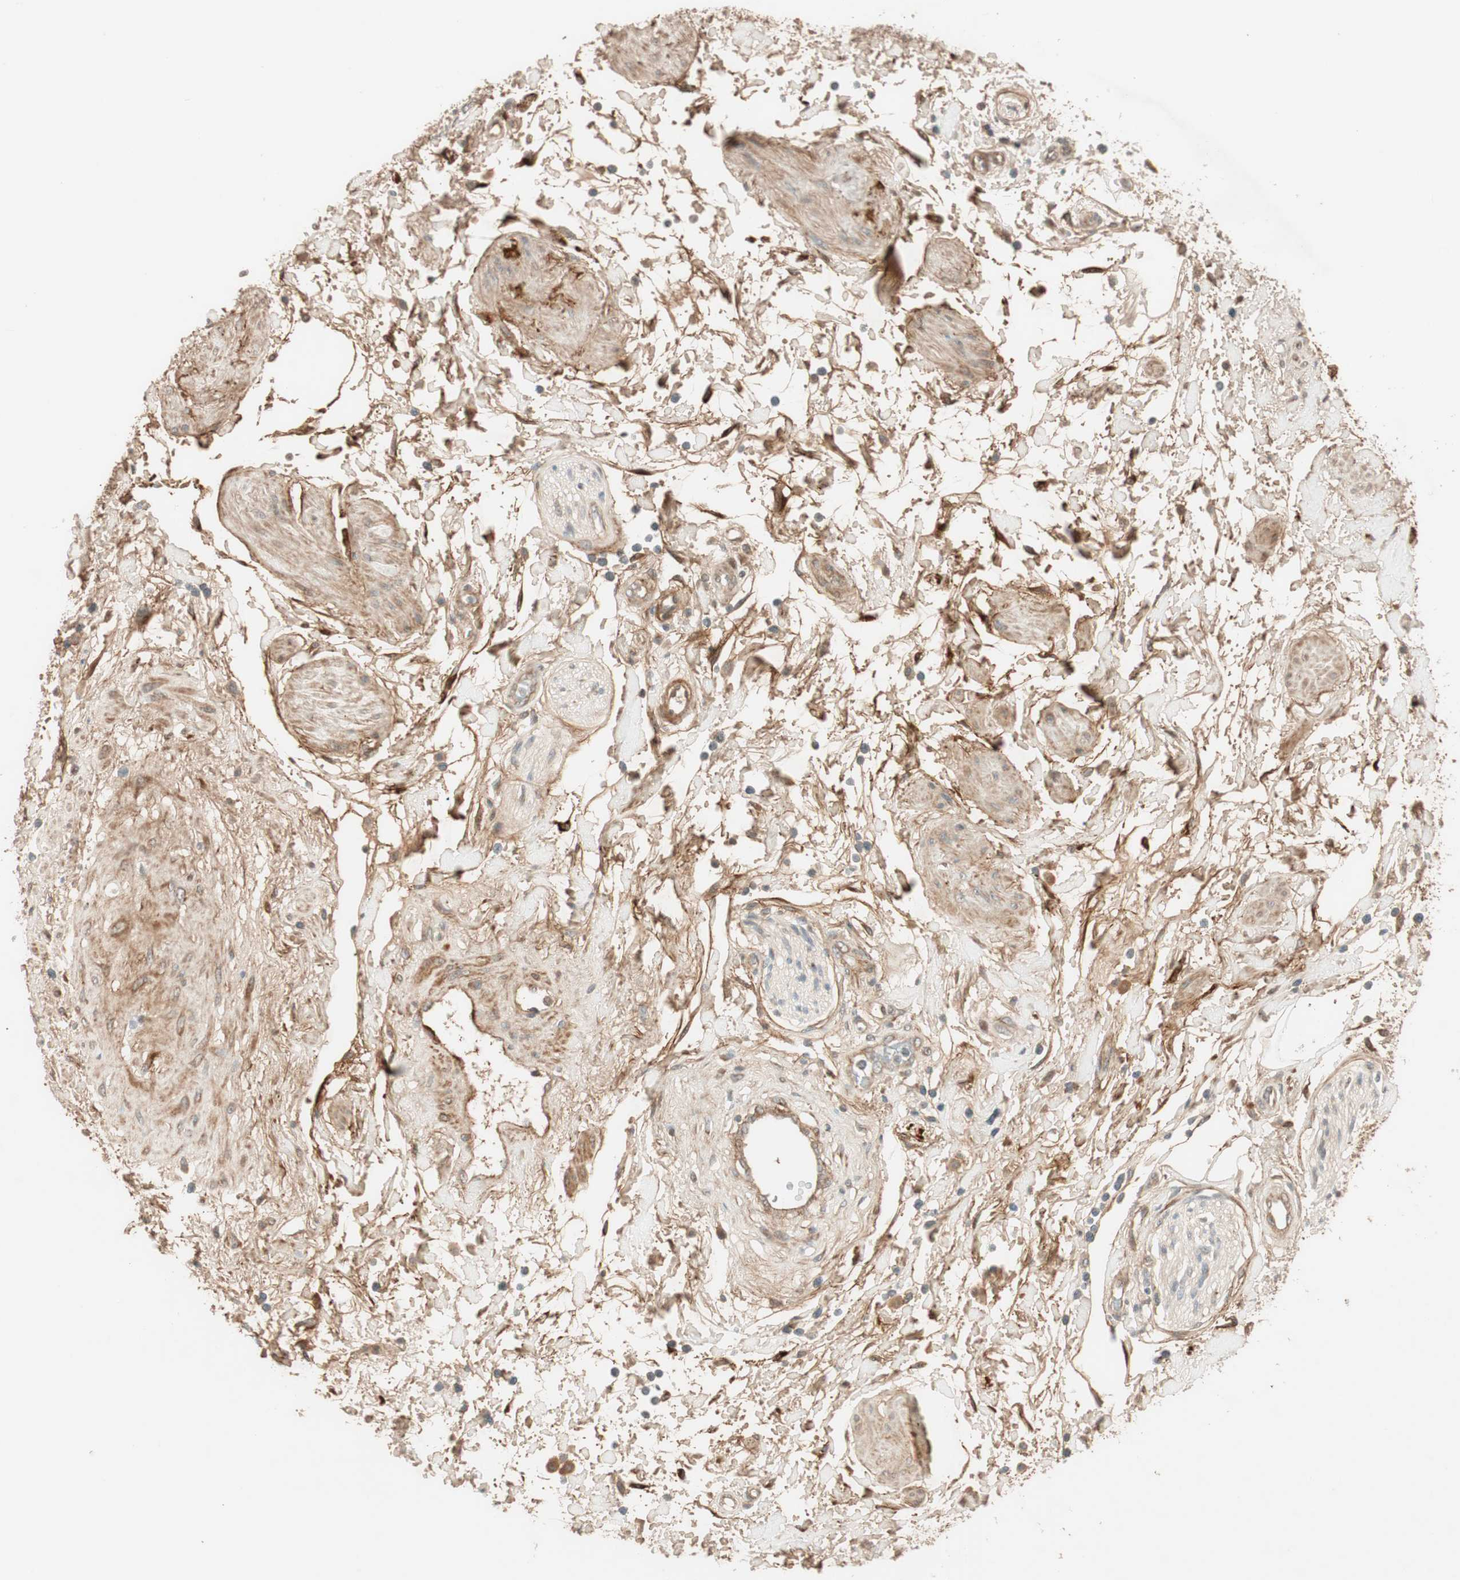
{"staining": {"intensity": "moderate", "quantity": "25%-75%", "location": "cytoplasmic/membranous"}, "tissue": "adipose tissue", "cell_type": "Adipocytes", "image_type": "normal", "snomed": [{"axis": "morphology", "description": "Normal tissue, NOS"}, {"axis": "topography", "description": "Soft tissue"}, {"axis": "topography", "description": "Peripheral nerve tissue"}], "caption": "Immunohistochemistry (IHC) (DAB (3,3'-diaminobenzidine)) staining of benign adipose tissue shows moderate cytoplasmic/membranous protein positivity in about 25%-75% of adipocytes. (Brightfield microscopy of DAB IHC at high magnification).", "gene": "EPHA6", "patient": {"sex": "female", "age": 71}}